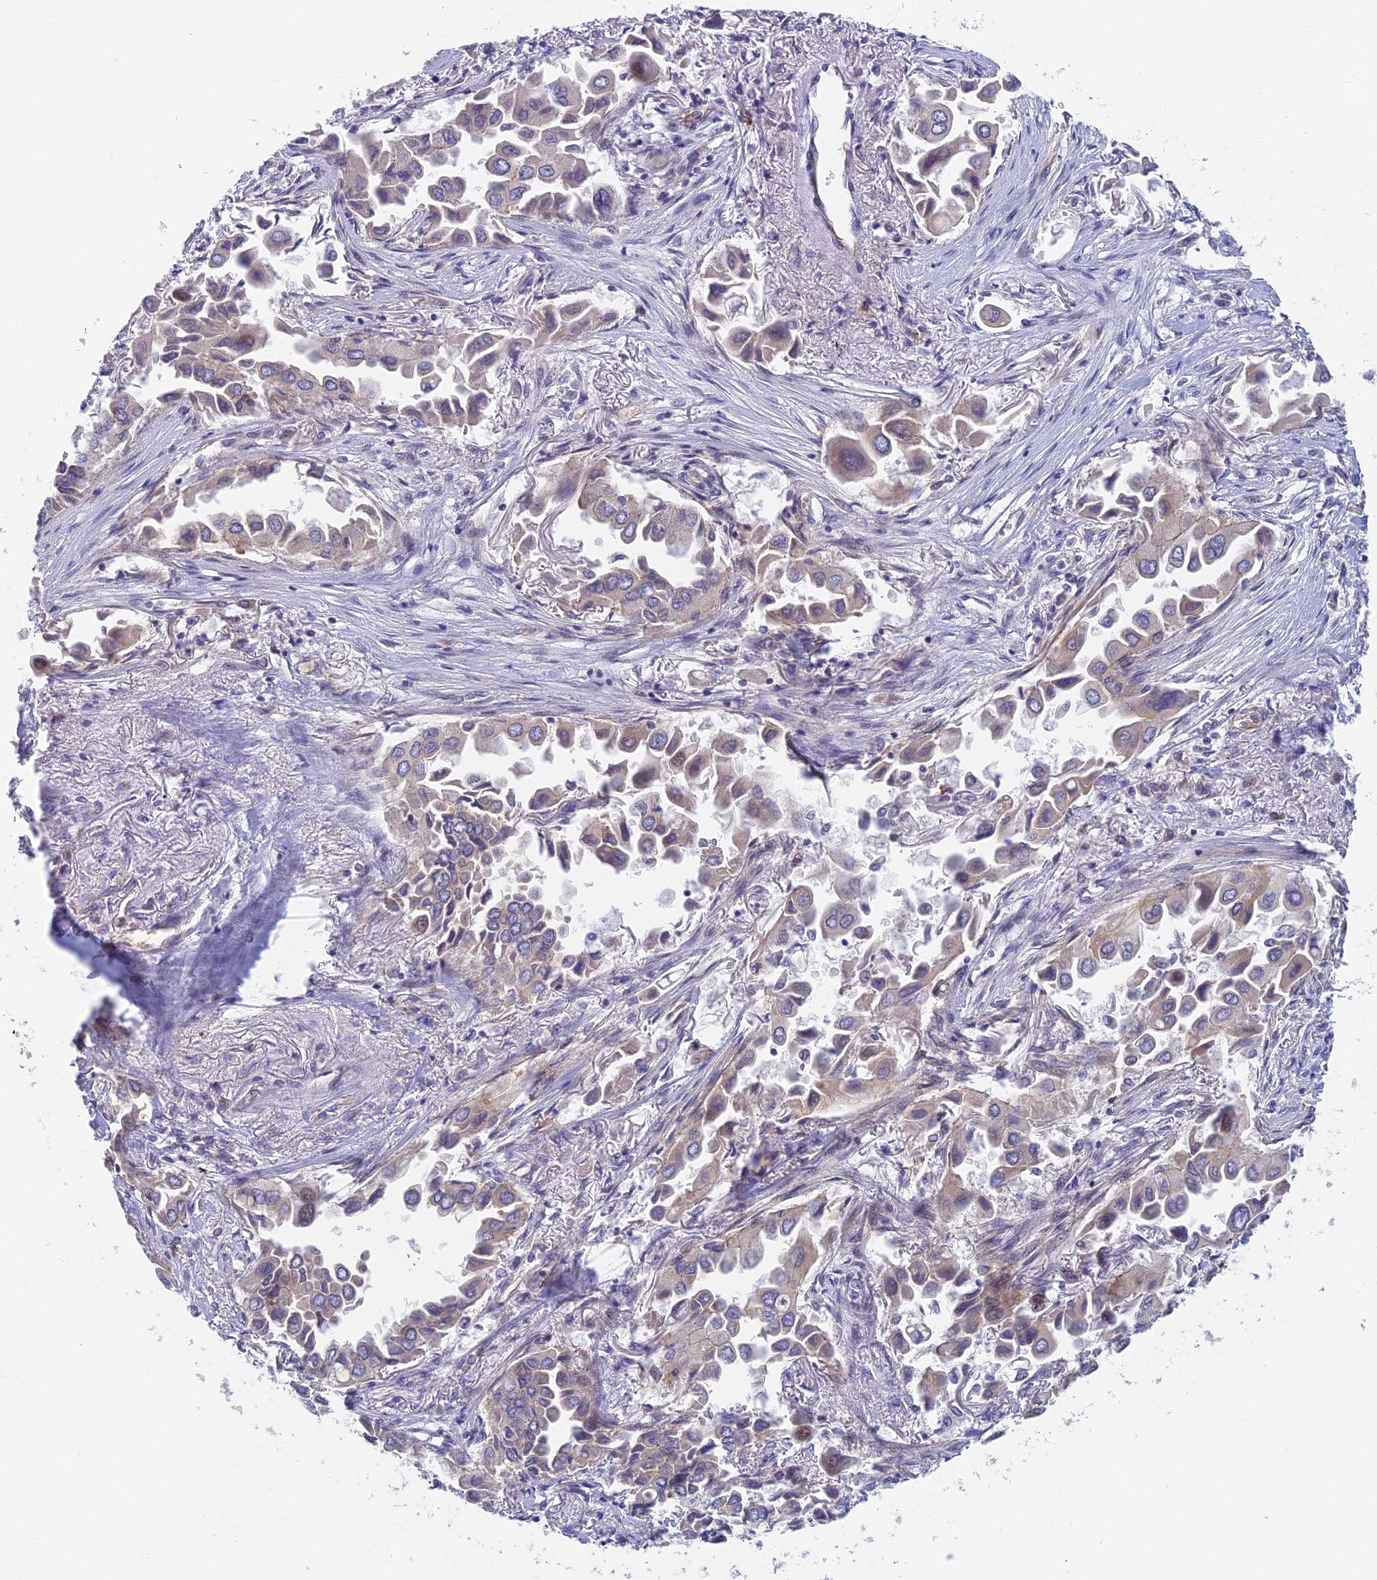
{"staining": {"intensity": "weak", "quantity": "25%-75%", "location": "cytoplasmic/membranous"}, "tissue": "lung cancer", "cell_type": "Tumor cells", "image_type": "cancer", "snomed": [{"axis": "morphology", "description": "Adenocarcinoma, NOS"}, {"axis": "topography", "description": "Lung"}], "caption": "This is an image of IHC staining of lung cancer (adenocarcinoma), which shows weak positivity in the cytoplasmic/membranous of tumor cells.", "gene": "RHBDL2", "patient": {"sex": "female", "age": 76}}